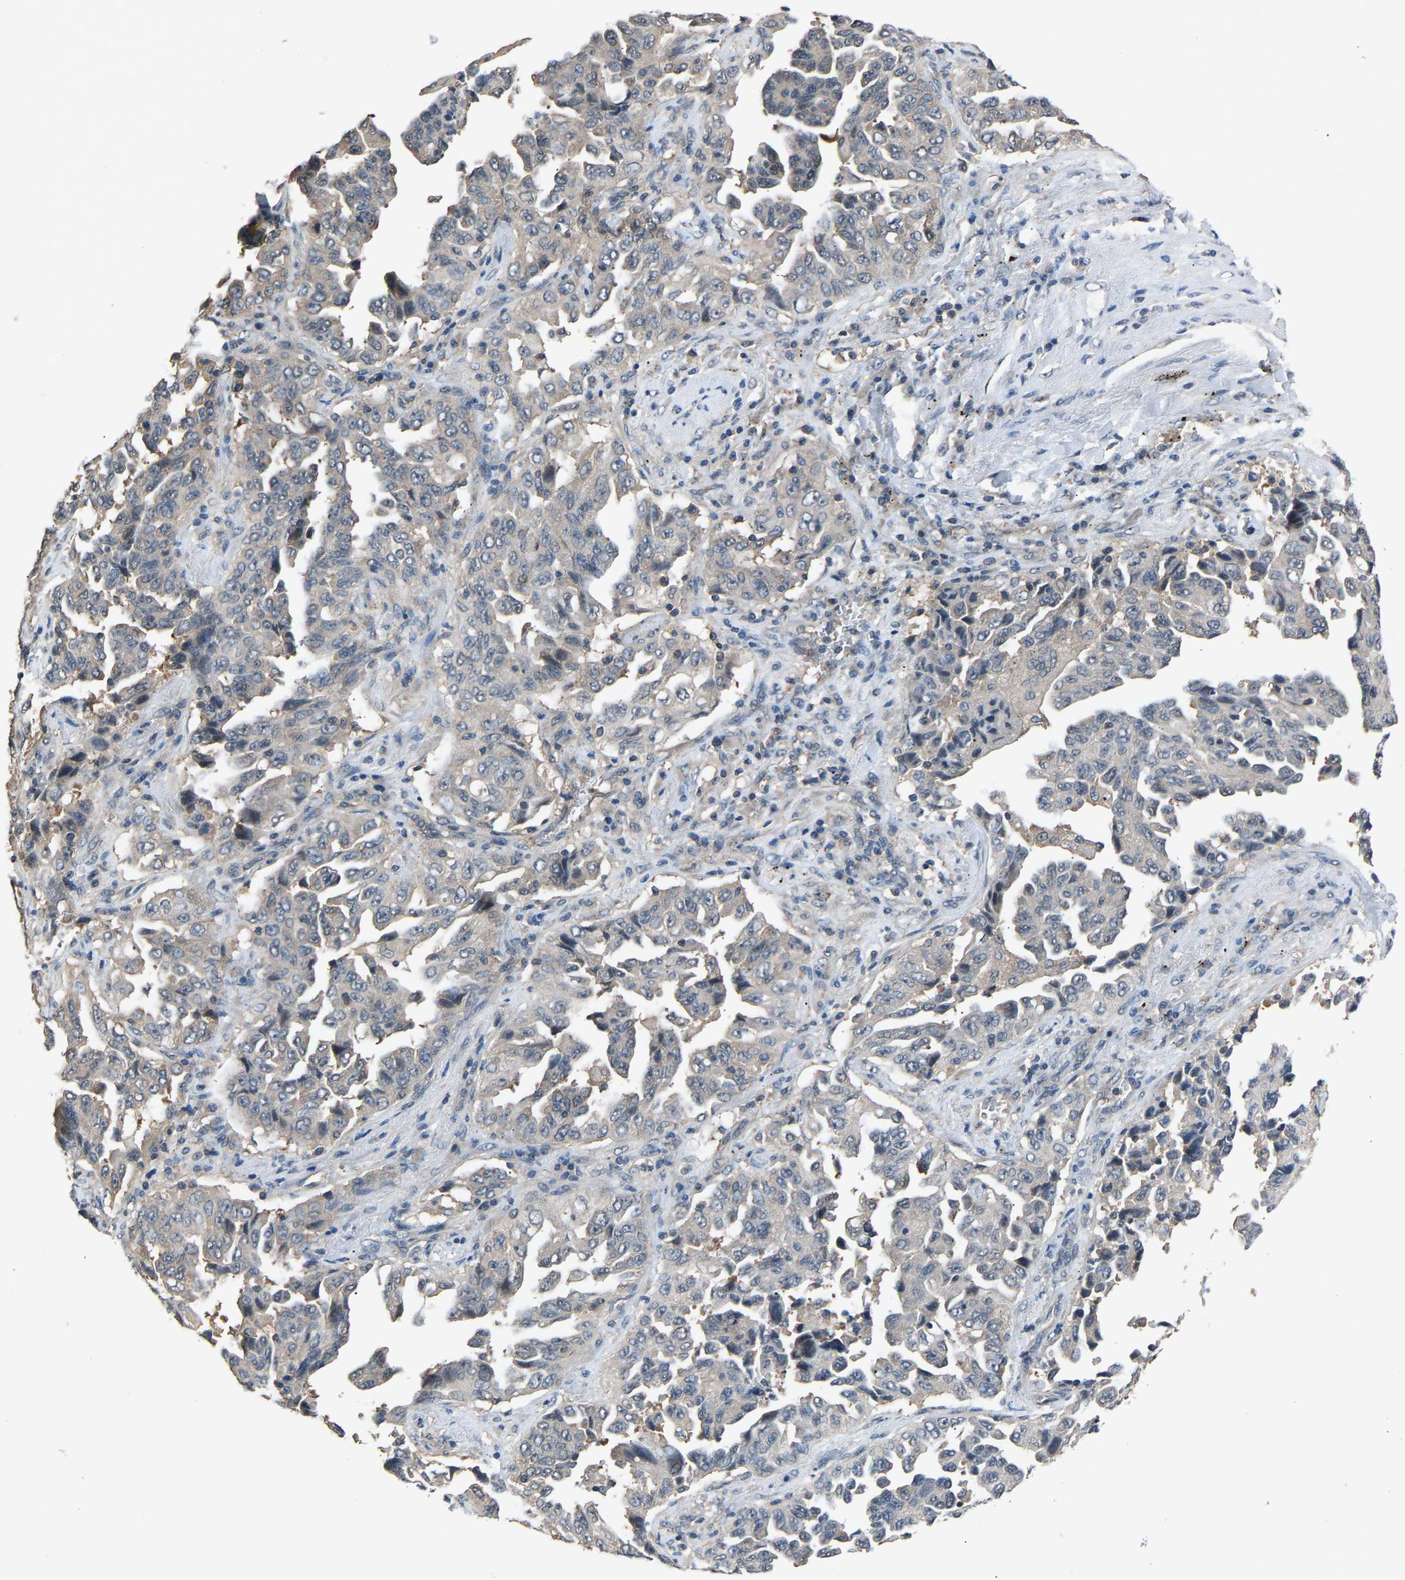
{"staining": {"intensity": "weak", "quantity": "<25%", "location": "cytoplasmic/membranous"}, "tissue": "lung cancer", "cell_type": "Tumor cells", "image_type": "cancer", "snomed": [{"axis": "morphology", "description": "Adenocarcinoma, NOS"}, {"axis": "topography", "description": "Lung"}], "caption": "There is no significant expression in tumor cells of adenocarcinoma (lung).", "gene": "ABCC9", "patient": {"sex": "female", "age": 51}}